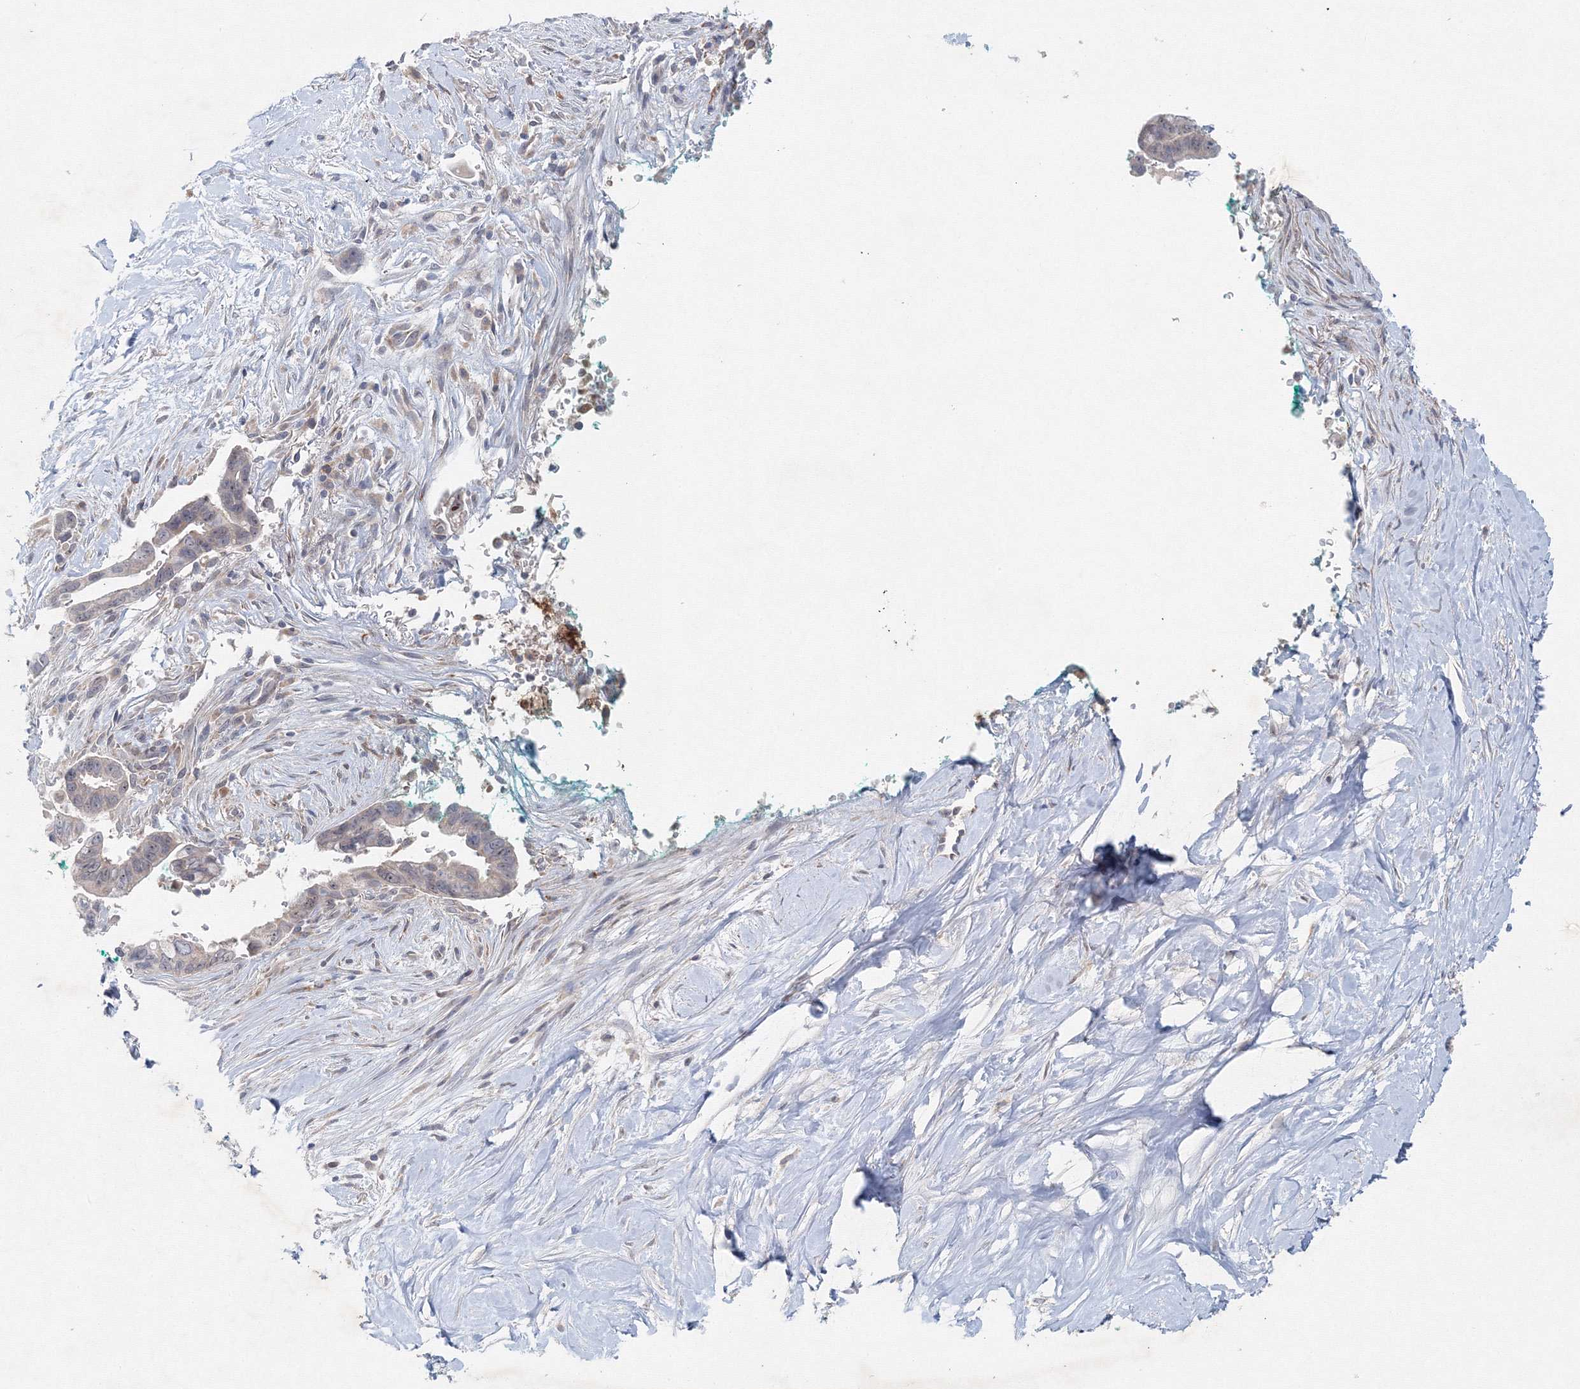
{"staining": {"intensity": "negative", "quantity": "none", "location": "none"}, "tissue": "pancreatic cancer", "cell_type": "Tumor cells", "image_type": "cancer", "snomed": [{"axis": "morphology", "description": "Adenocarcinoma, NOS"}, {"axis": "topography", "description": "Pancreas"}], "caption": "Adenocarcinoma (pancreatic) stained for a protein using immunohistochemistry (IHC) displays no expression tumor cells.", "gene": "WDR49", "patient": {"sex": "female", "age": 72}}